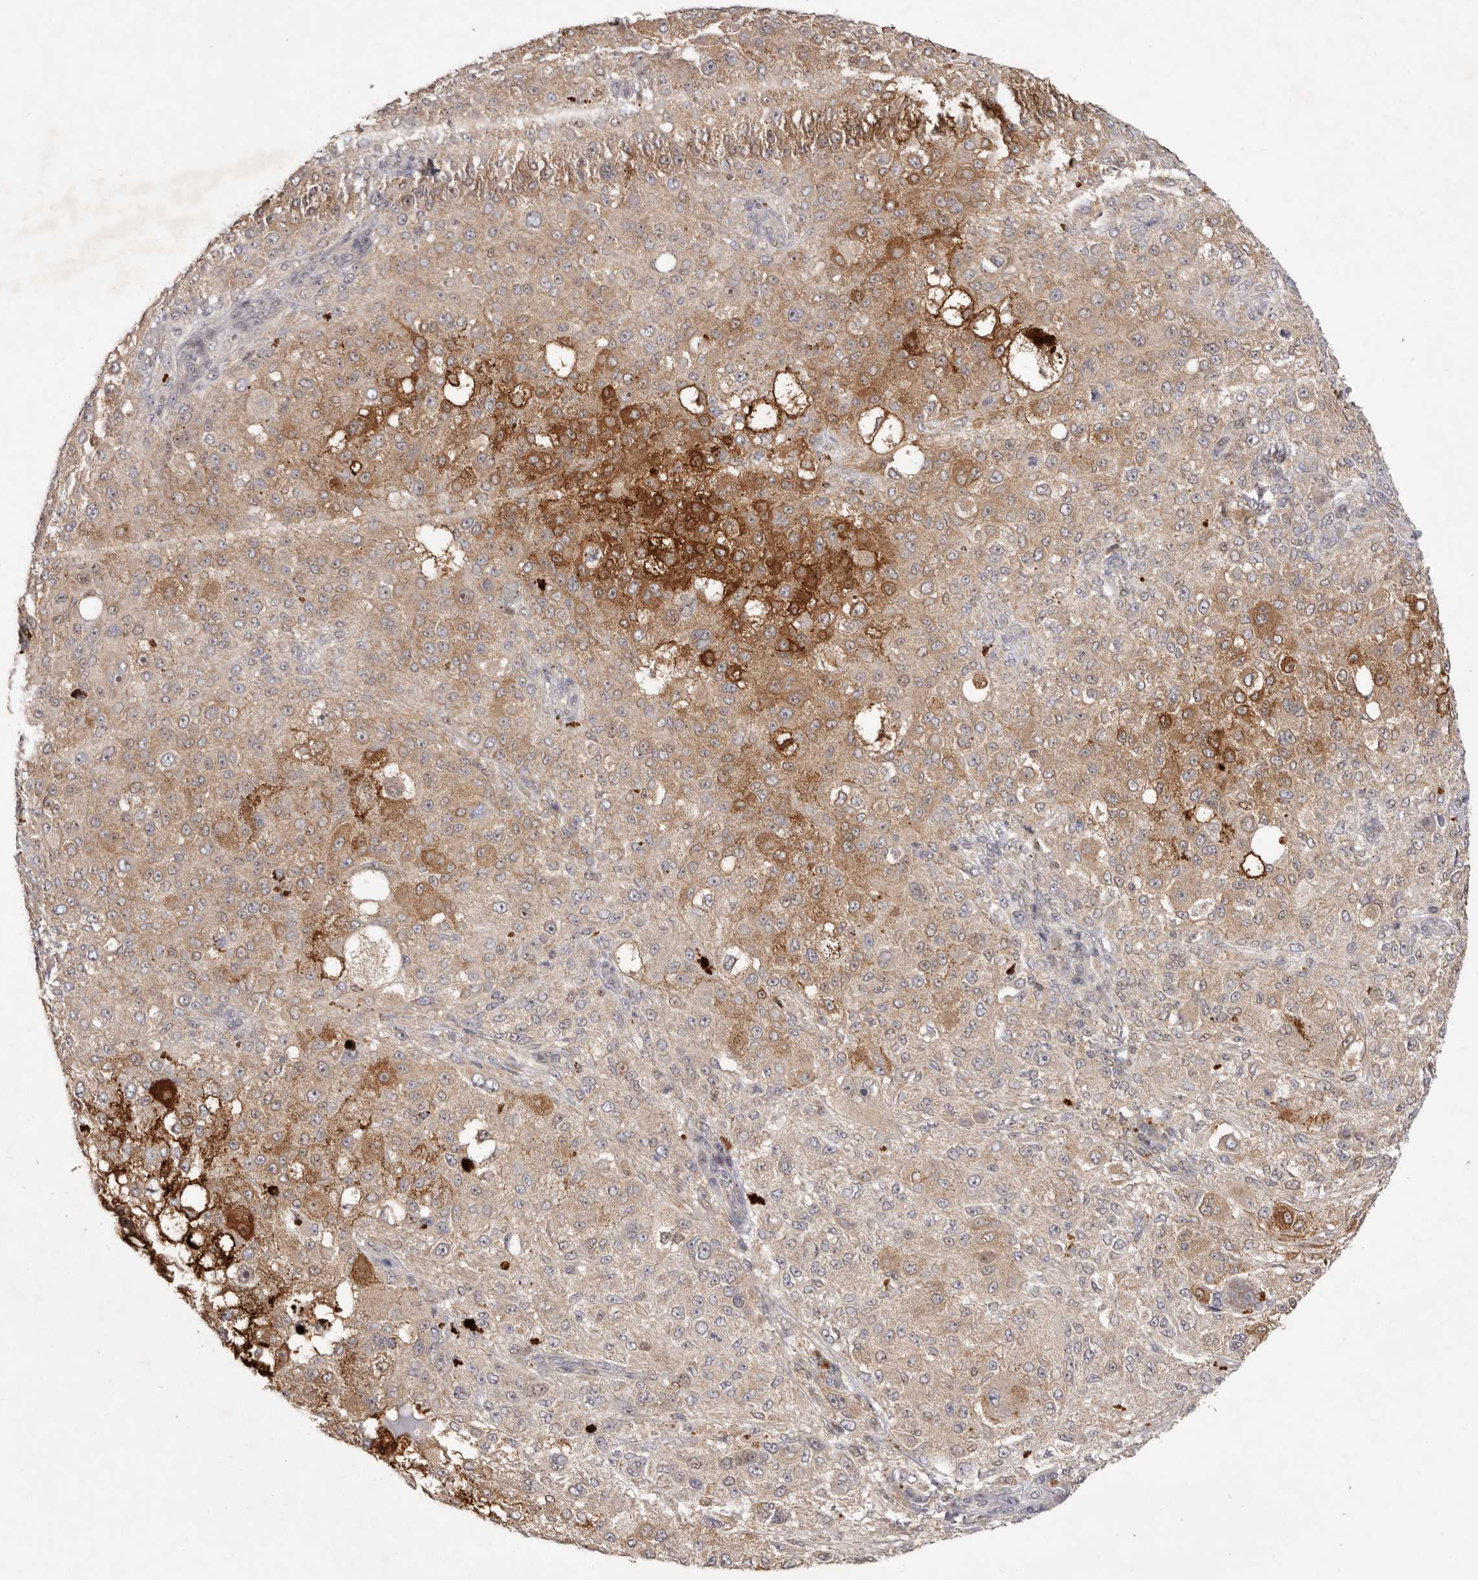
{"staining": {"intensity": "moderate", "quantity": ">75%", "location": "cytoplasmic/membranous,nuclear"}, "tissue": "melanoma", "cell_type": "Tumor cells", "image_type": "cancer", "snomed": [{"axis": "morphology", "description": "Necrosis, NOS"}, {"axis": "morphology", "description": "Malignant melanoma, NOS"}, {"axis": "topography", "description": "Skin"}], "caption": "DAB immunohistochemical staining of human malignant melanoma exhibits moderate cytoplasmic/membranous and nuclear protein positivity in about >75% of tumor cells.", "gene": "TADA1", "patient": {"sex": "female", "age": 87}}